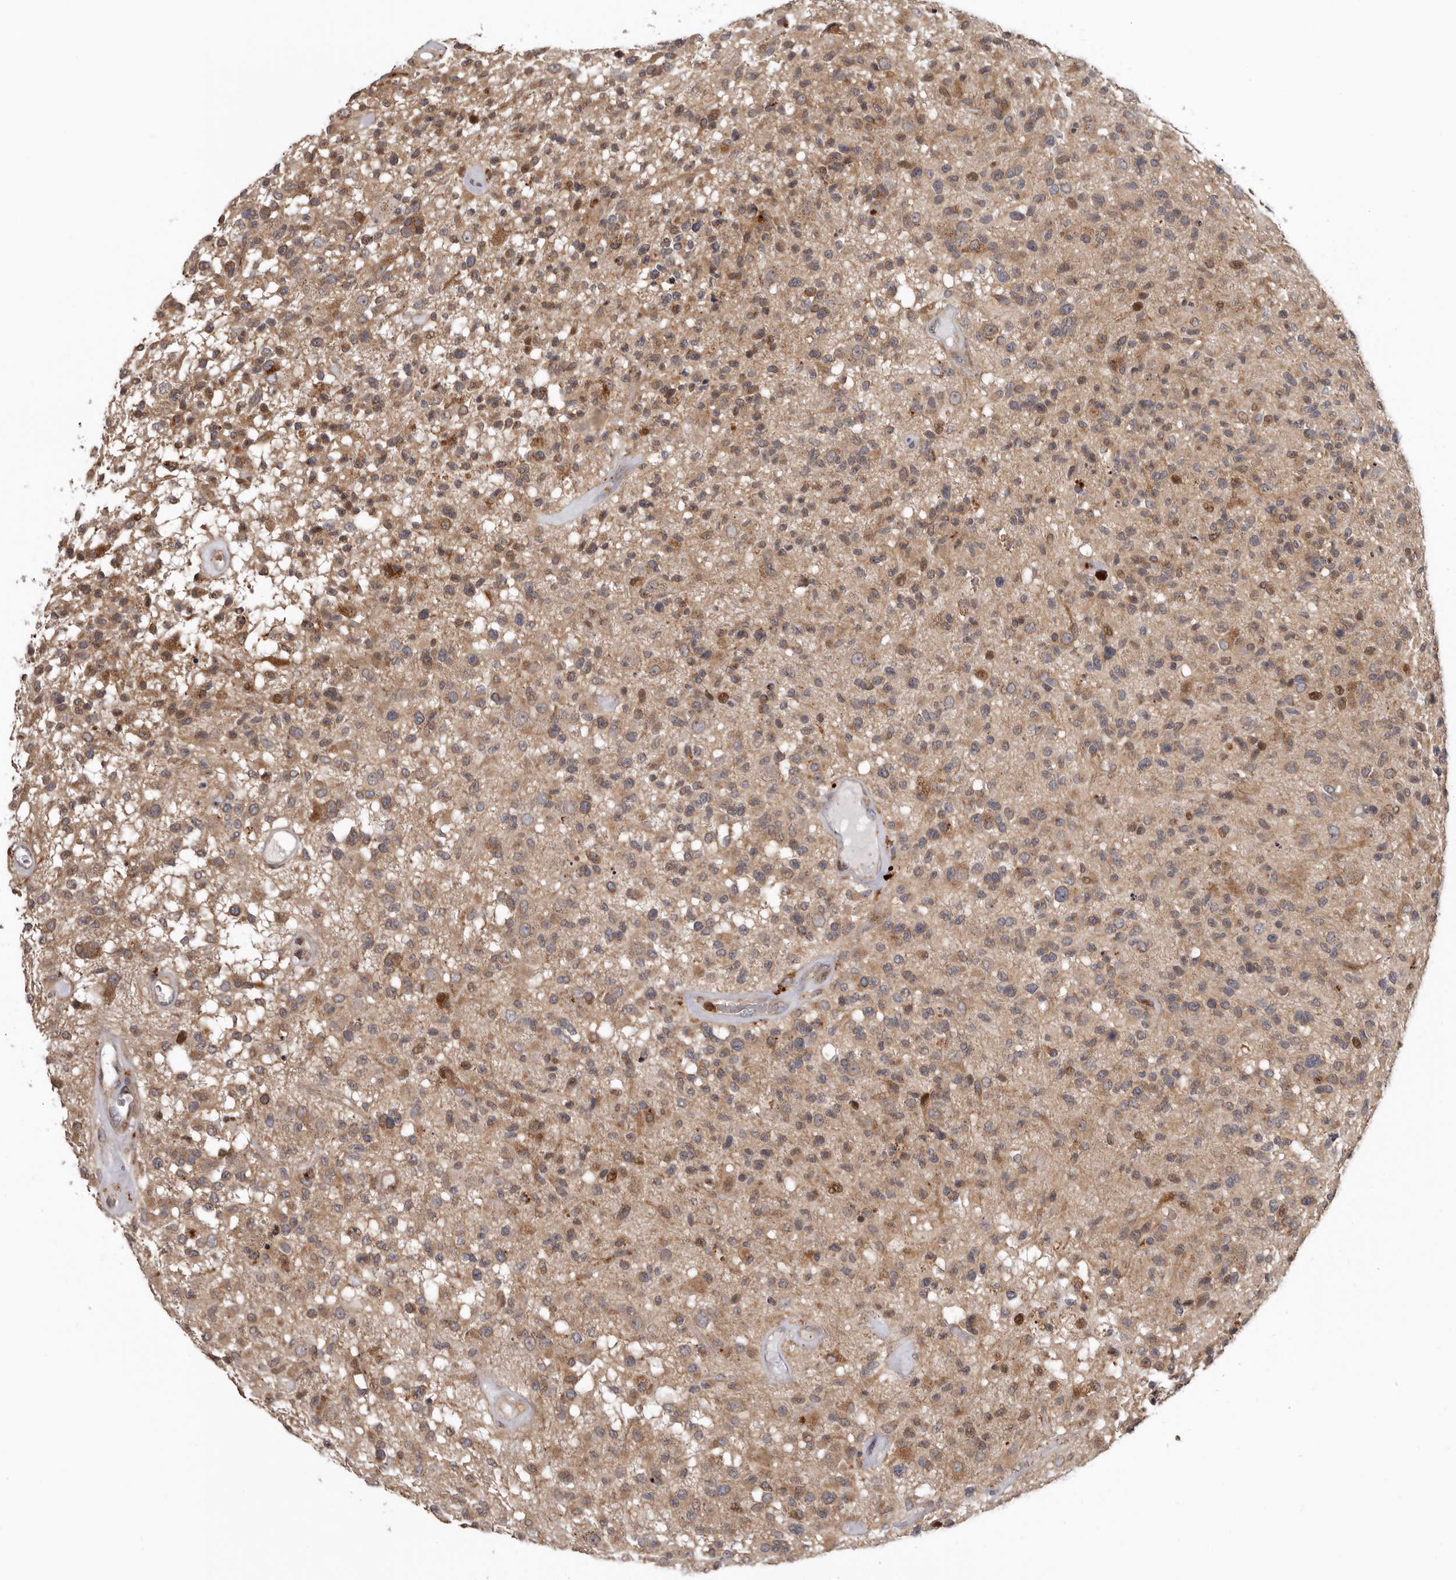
{"staining": {"intensity": "moderate", "quantity": ">75%", "location": "cytoplasmic/membranous"}, "tissue": "glioma", "cell_type": "Tumor cells", "image_type": "cancer", "snomed": [{"axis": "morphology", "description": "Glioma, malignant, High grade"}, {"axis": "morphology", "description": "Glioblastoma, NOS"}, {"axis": "topography", "description": "Brain"}], "caption": "Protein analysis of glioma tissue displays moderate cytoplasmic/membranous positivity in about >75% of tumor cells. Using DAB (3,3'-diaminobenzidine) (brown) and hematoxylin (blue) stains, captured at high magnification using brightfield microscopy.", "gene": "FGFR4", "patient": {"sex": "male", "age": 60}}